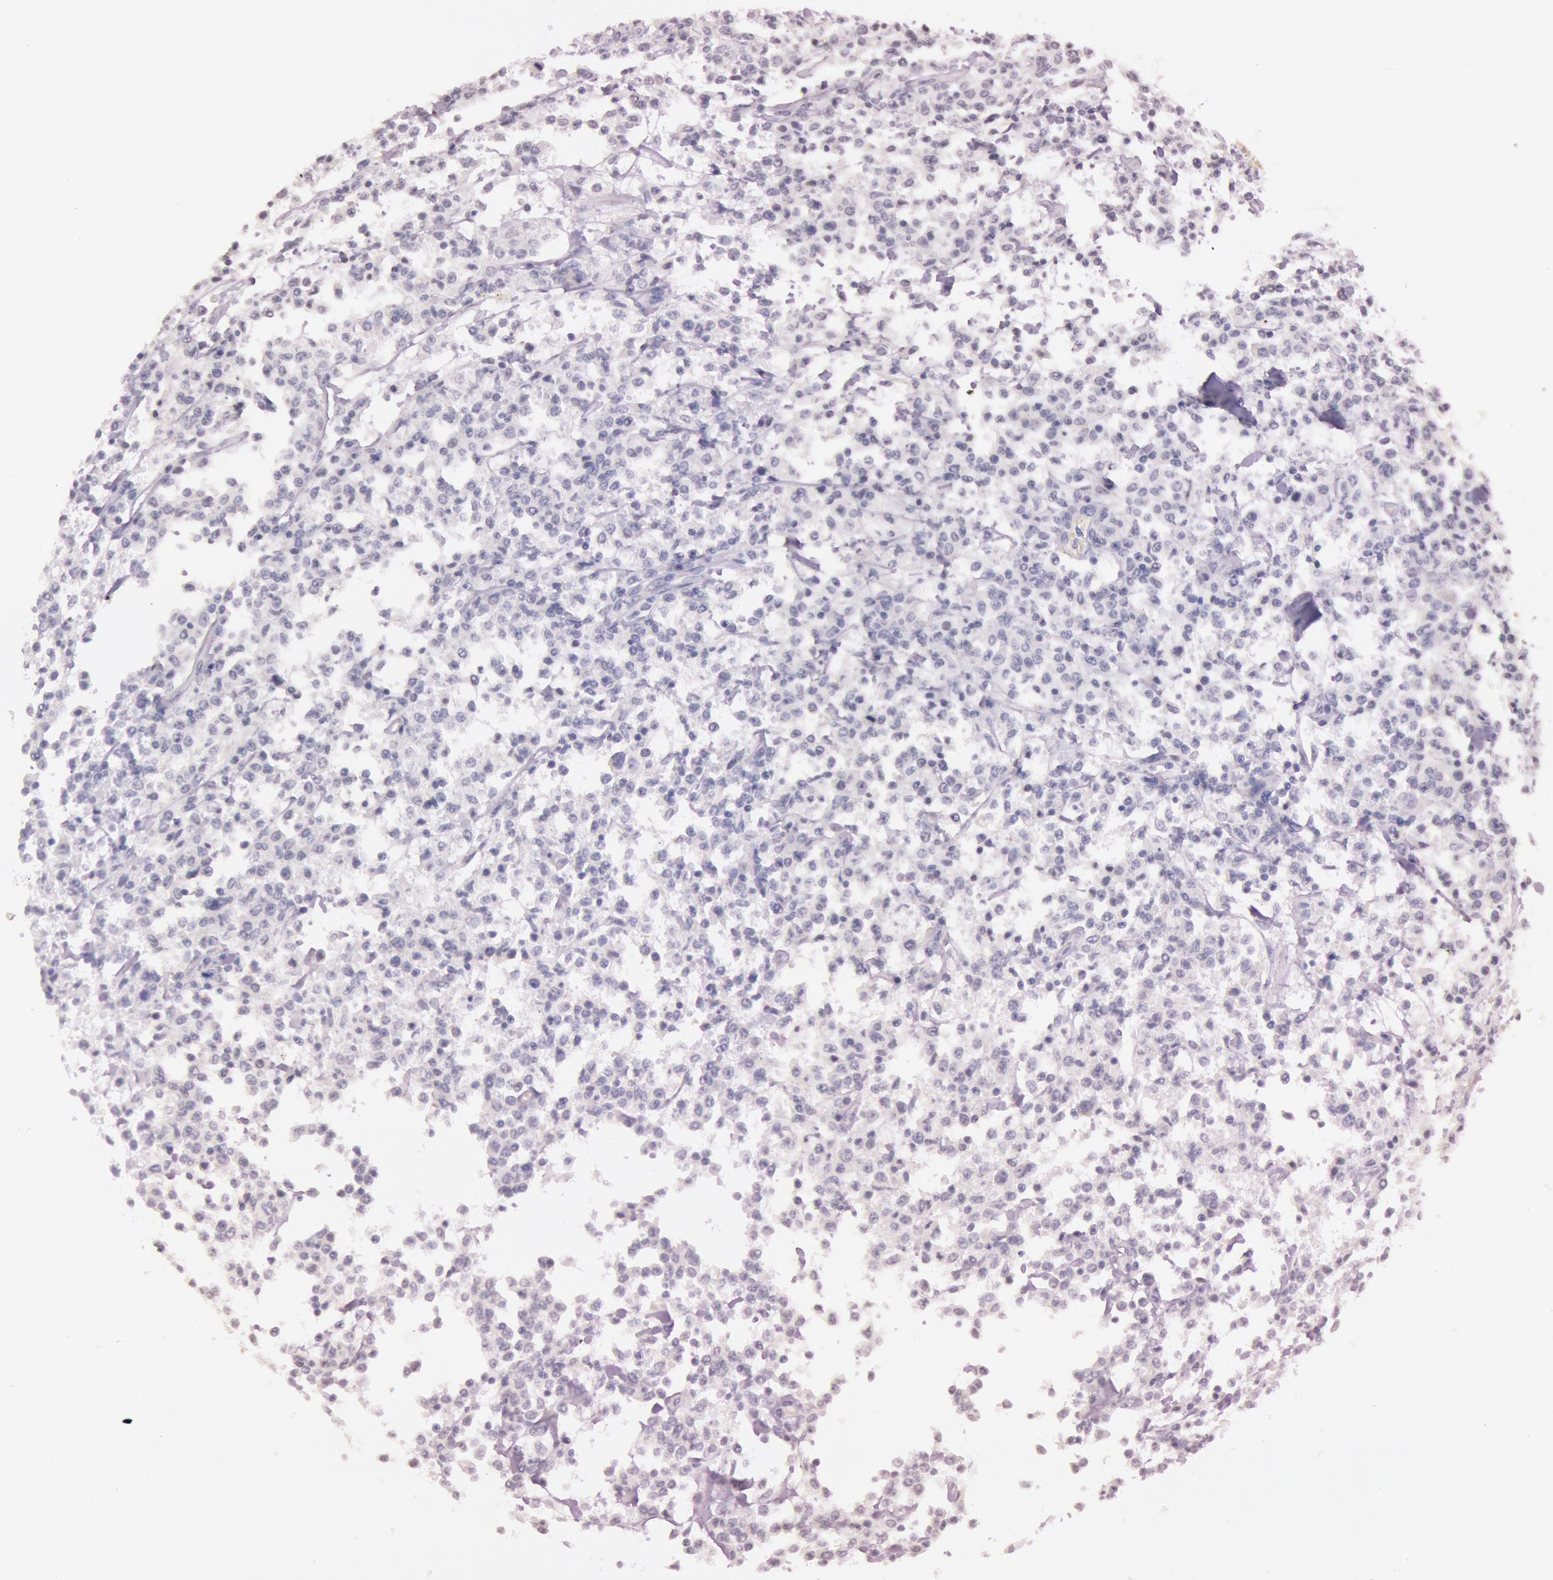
{"staining": {"intensity": "negative", "quantity": "none", "location": "none"}, "tissue": "lymphoma", "cell_type": "Tumor cells", "image_type": "cancer", "snomed": [{"axis": "morphology", "description": "Malignant lymphoma, non-Hodgkin's type, Low grade"}, {"axis": "topography", "description": "Small intestine"}], "caption": "This is an IHC micrograph of lymphoma. There is no expression in tumor cells.", "gene": "KDM6A", "patient": {"sex": "female", "age": 59}}